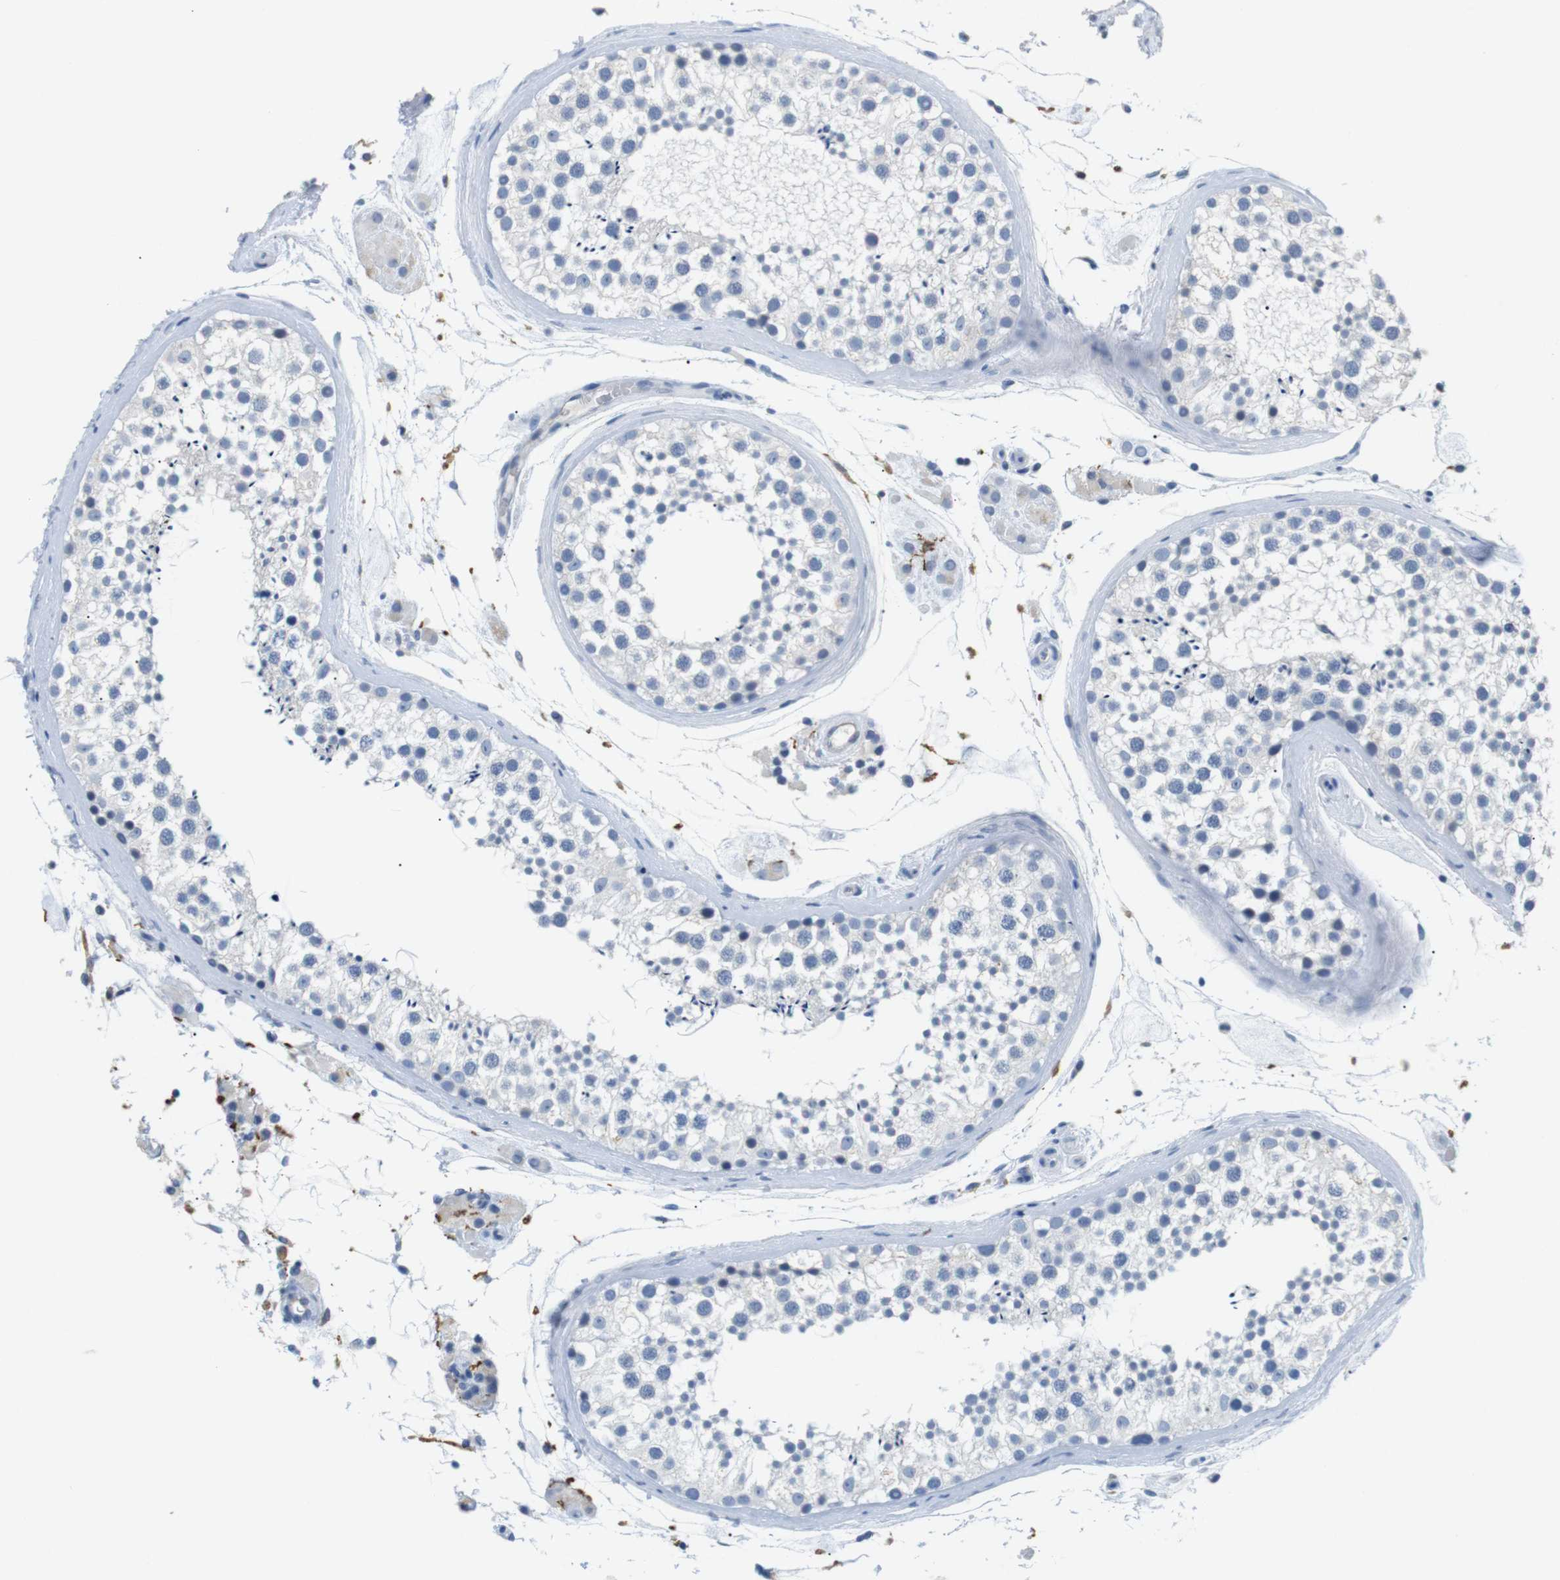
{"staining": {"intensity": "negative", "quantity": "none", "location": "none"}, "tissue": "testis", "cell_type": "Cells in seminiferous ducts", "image_type": "normal", "snomed": [{"axis": "morphology", "description": "Normal tissue, NOS"}, {"axis": "topography", "description": "Testis"}], "caption": "A micrograph of human testis is negative for staining in cells in seminiferous ducts.", "gene": "FCGRT", "patient": {"sex": "male", "age": 46}}